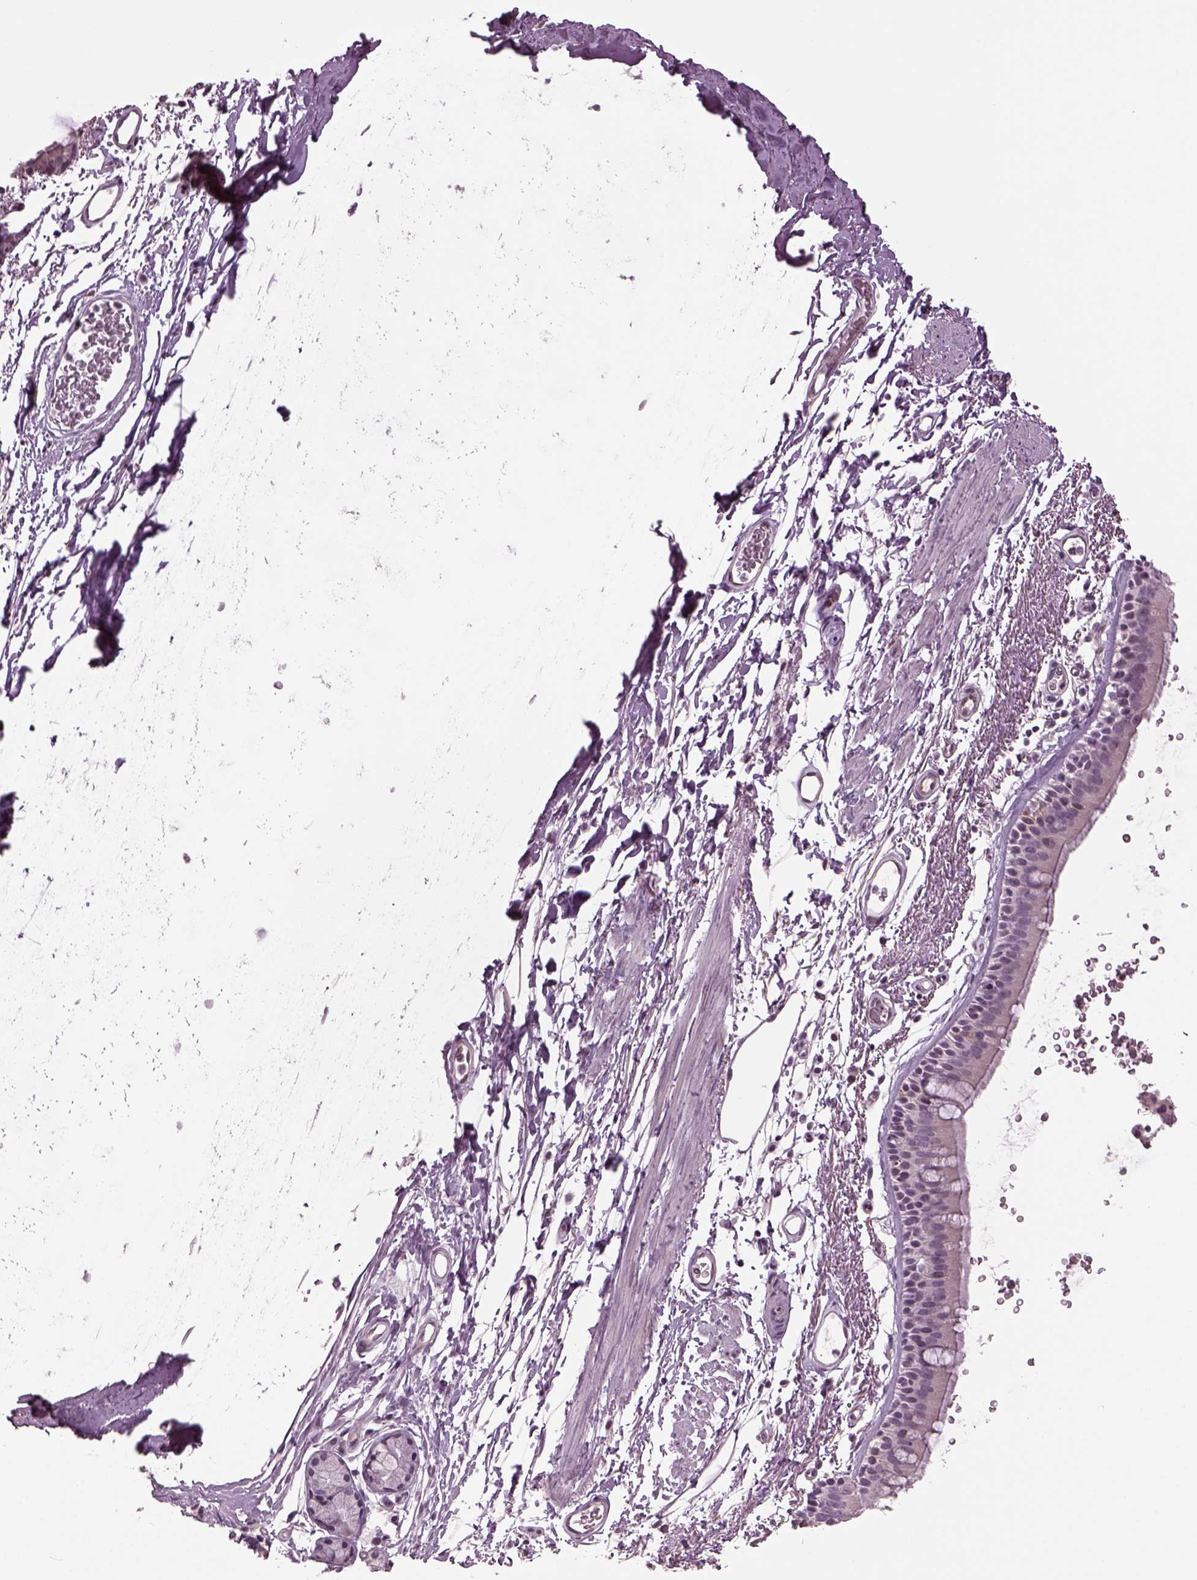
{"staining": {"intensity": "negative", "quantity": "none", "location": "none"}, "tissue": "bronchus", "cell_type": "Respiratory epithelial cells", "image_type": "normal", "snomed": [{"axis": "morphology", "description": "Normal tissue, NOS"}, {"axis": "topography", "description": "Lymph node"}, {"axis": "topography", "description": "Bronchus"}], "caption": "This is an immunohistochemistry micrograph of normal human bronchus. There is no expression in respiratory epithelial cells.", "gene": "GAL", "patient": {"sex": "female", "age": 70}}